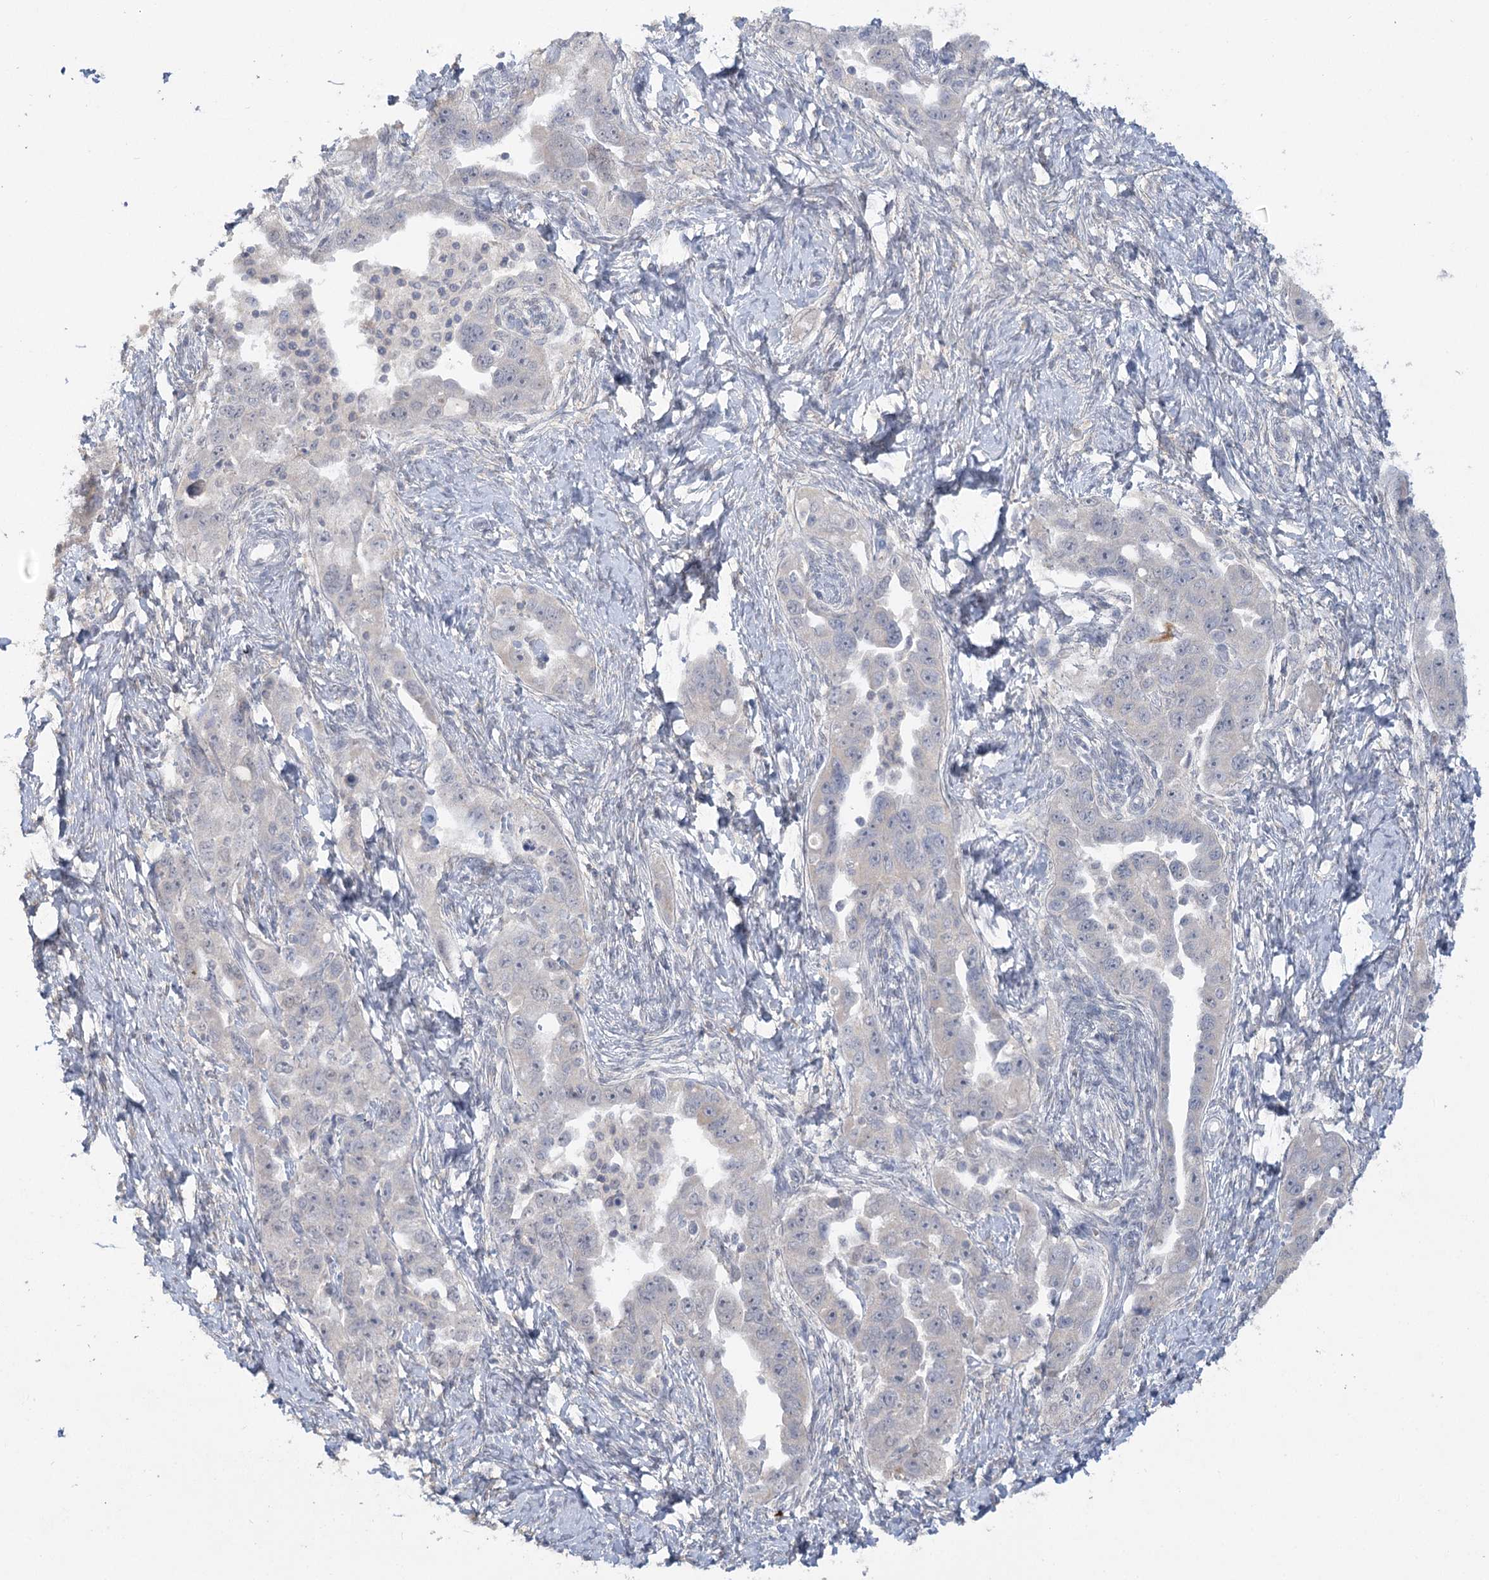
{"staining": {"intensity": "weak", "quantity": "<25%", "location": "cytoplasmic/membranous"}, "tissue": "ovarian cancer", "cell_type": "Tumor cells", "image_type": "cancer", "snomed": [{"axis": "morphology", "description": "Carcinoma, NOS"}, {"axis": "morphology", "description": "Cystadenocarcinoma, serous, NOS"}, {"axis": "topography", "description": "Ovary"}], "caption": "Immunohistochemistry image of serous cystadenocarcinoma (ovarian) stained for a protein (brown), which displays no staining in tumor cells.", "gene": "TRAF3IP1", "patient": {"sex": "female", "age": 69}}